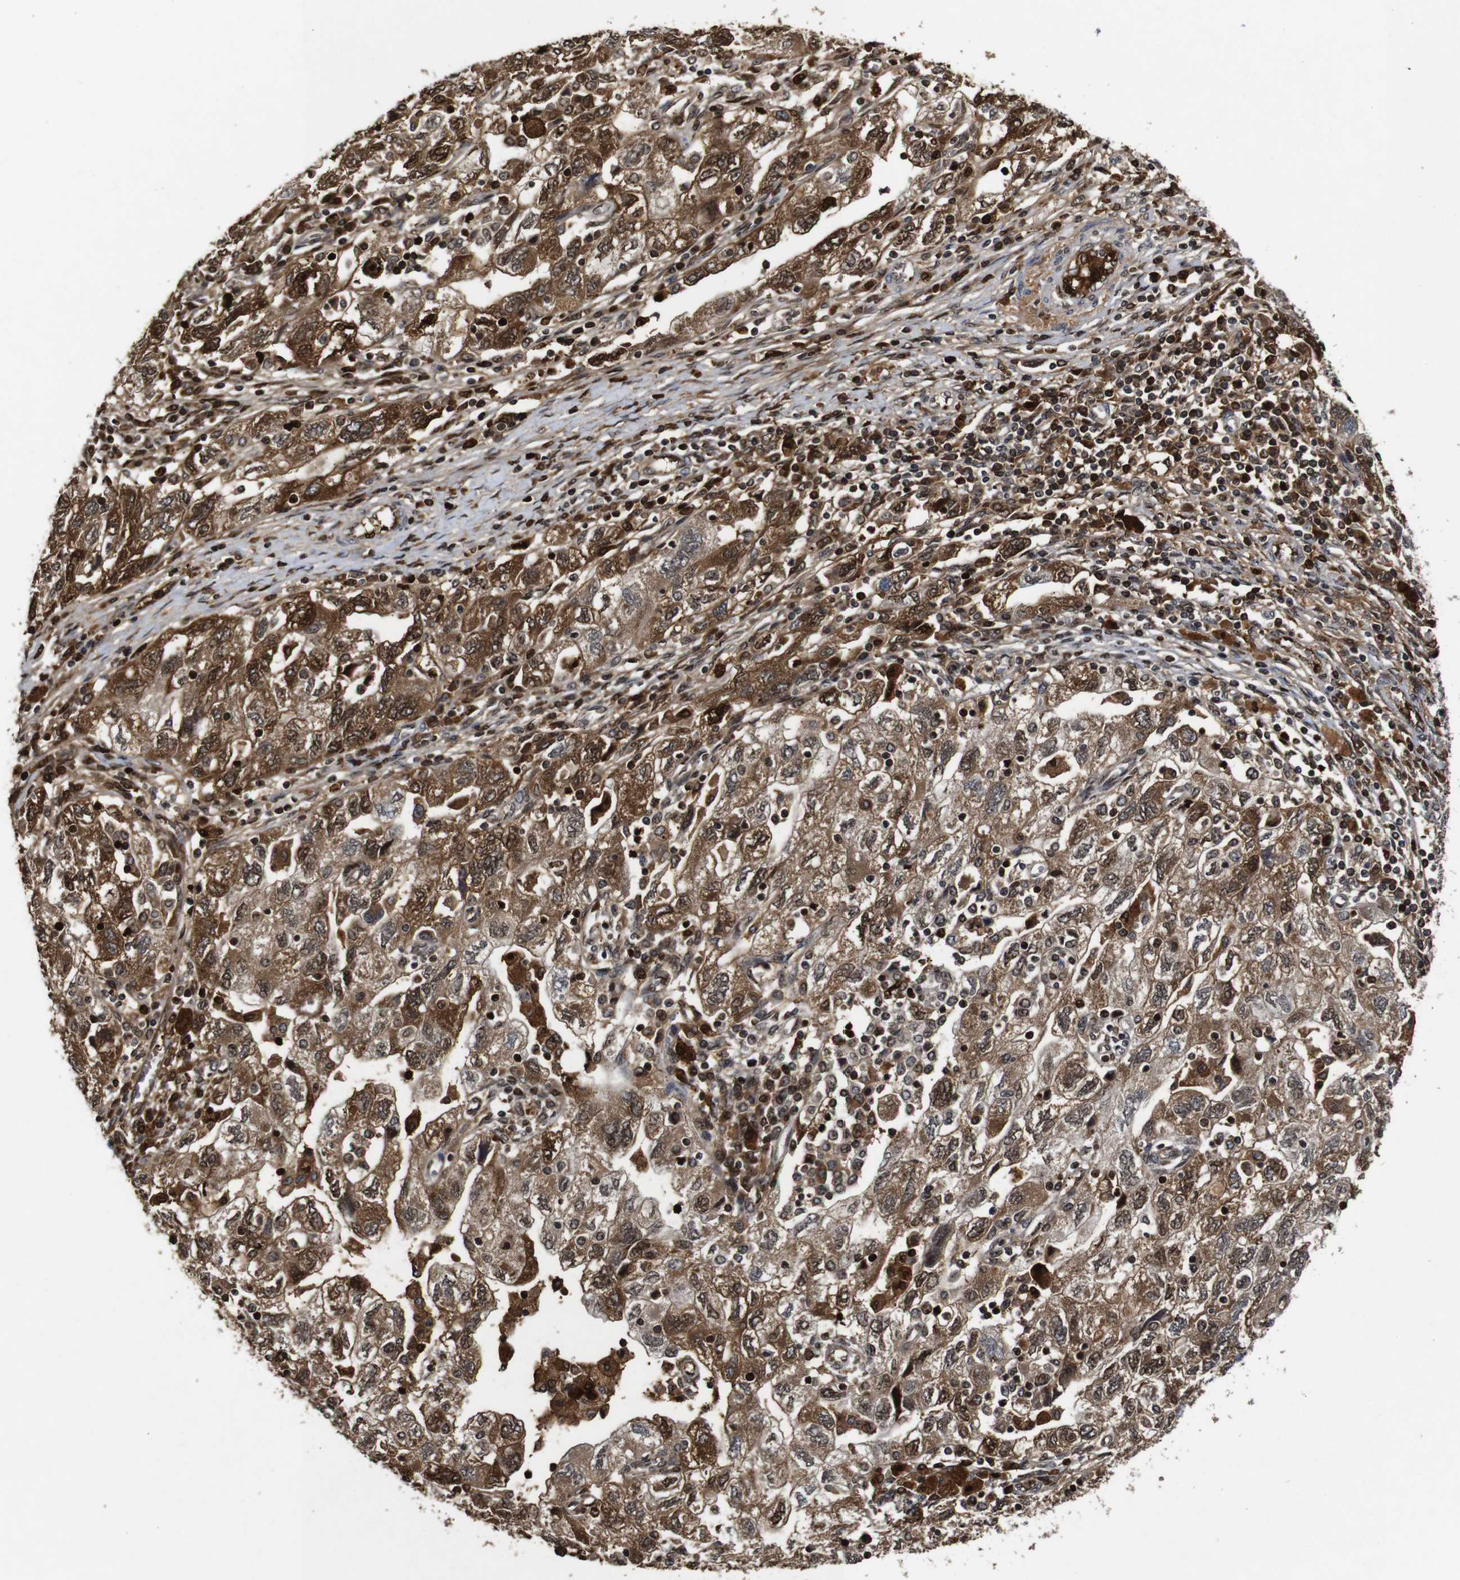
{"staining": {"intensity": "moderate", "quantity": ">75%", "location": "cytoplasmic/membranous,nuclear"}, "tissue": "ovarian cancer", "cell_type": "Tumor cells", "image_type": "cancer", "snomed": [{"axis": "morphology", "description": "Carcinoma, NOS"}, {"axis": "morphology", "description": "Cystadenocarcinoma, serous, NOS"}, {"axis": "topography", "description": "Ovary"}], "caption": "Immunohistochemical staining of human ovarian cancer (carcinoma) displays medium levels of moderate cytoplasmic/membranous and nuclear staining in approximately >75% of tumor cells.", "gene": "MYC", "patient": {"sex": "female", "age": 69}}